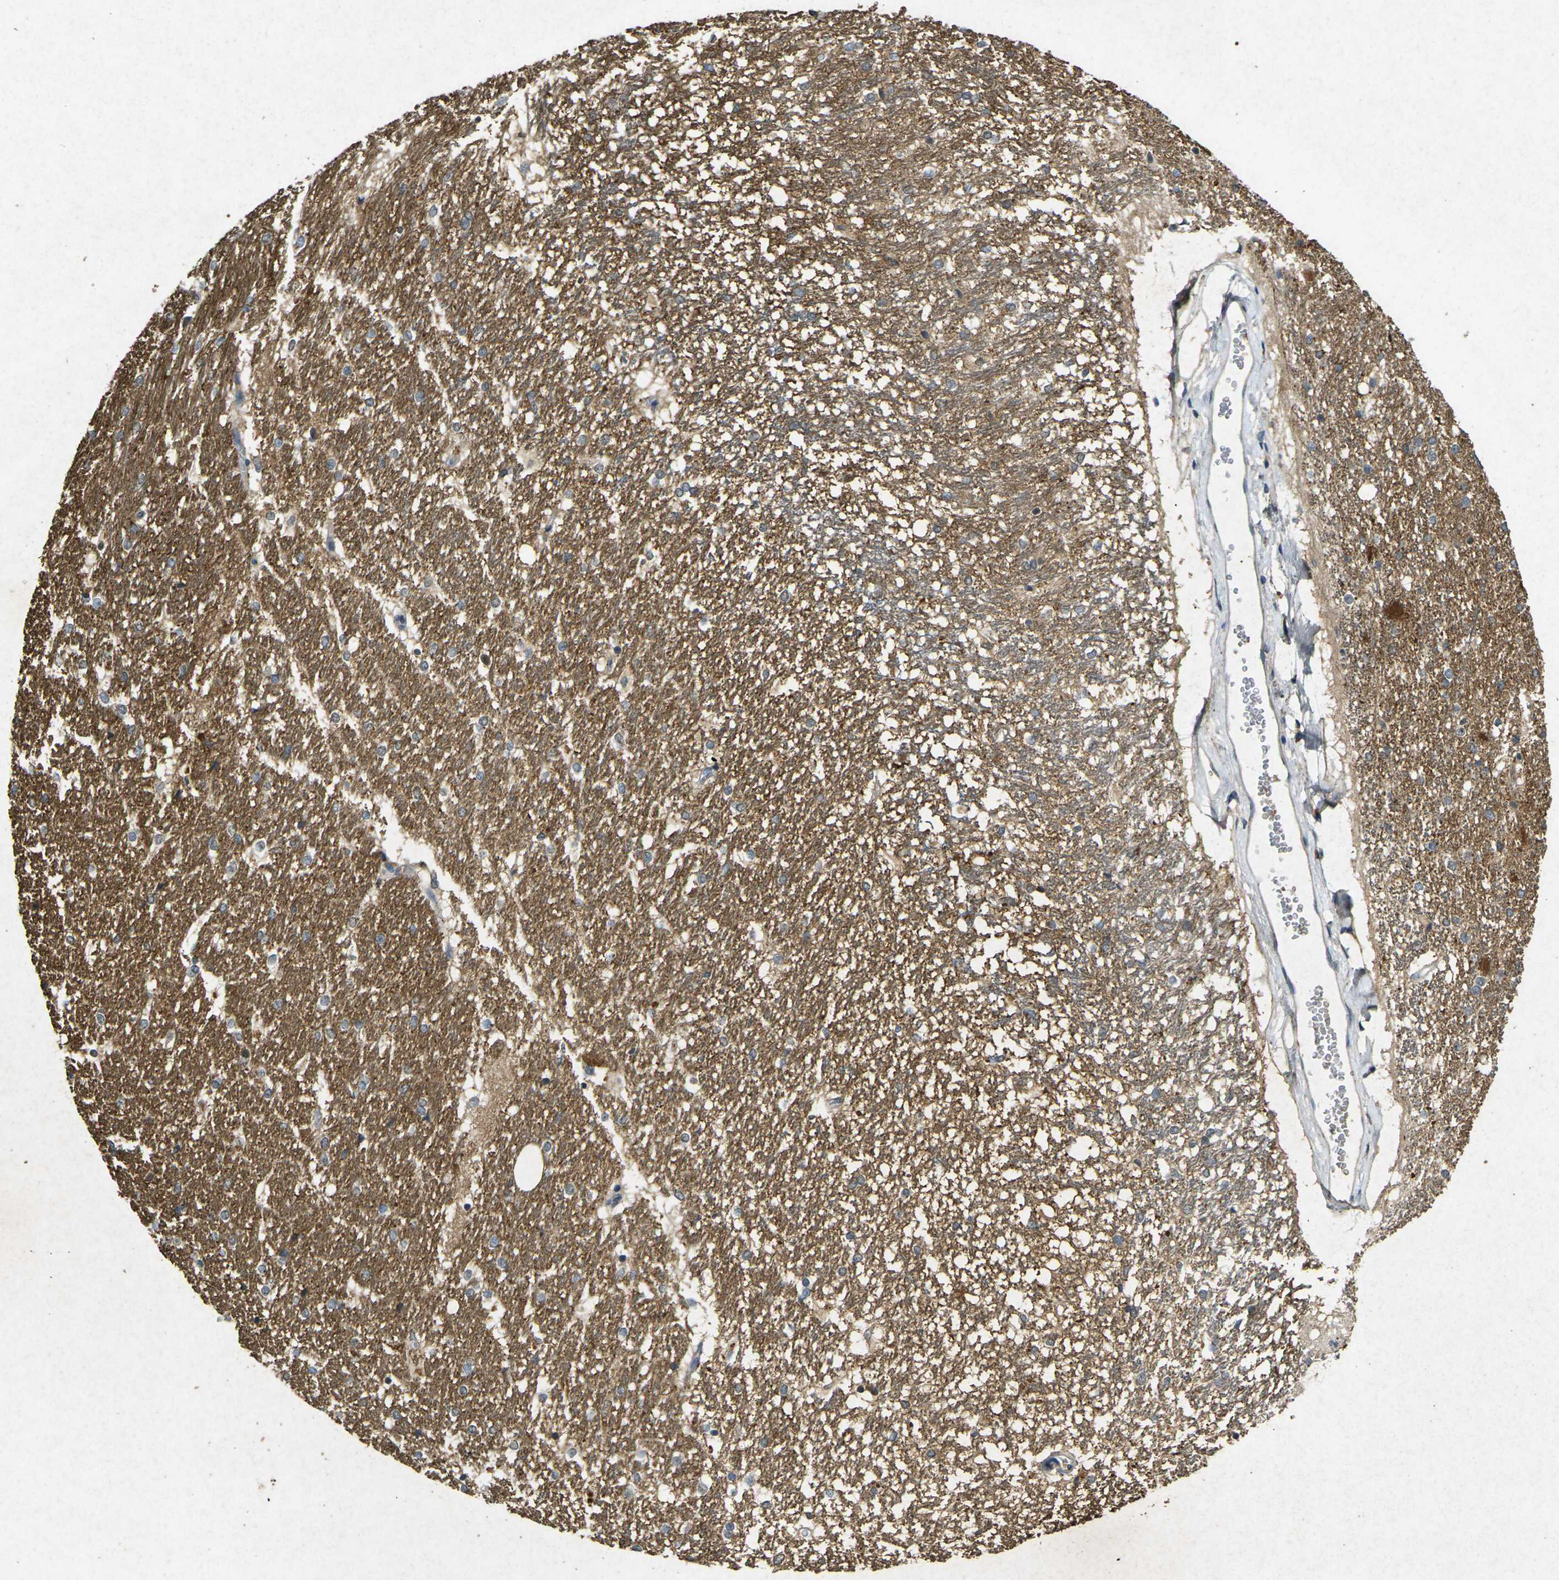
{"staining": {"intensity": "moderate", "quantity": "<25%", "location": "cytoplasmic/membranous"}, "tissue": "hippocampus", "cell_type": "Glial cells", "image_type": "normal", "snomed": [{"axis": "morphology", "description": "Normal tissue, NOS"}, {"axis": "topography", "description": "Hippocampus"}], "caption": "Immunohistochemistry photomicrograph of normal human hippocampus stained for a protein (brown), which displays low levels of moderate cytoplasmic/membranous positivity in approximately <25% of glial cells.", "gene": "RGMA", "patient": {"sex": "female", "age": 19}}